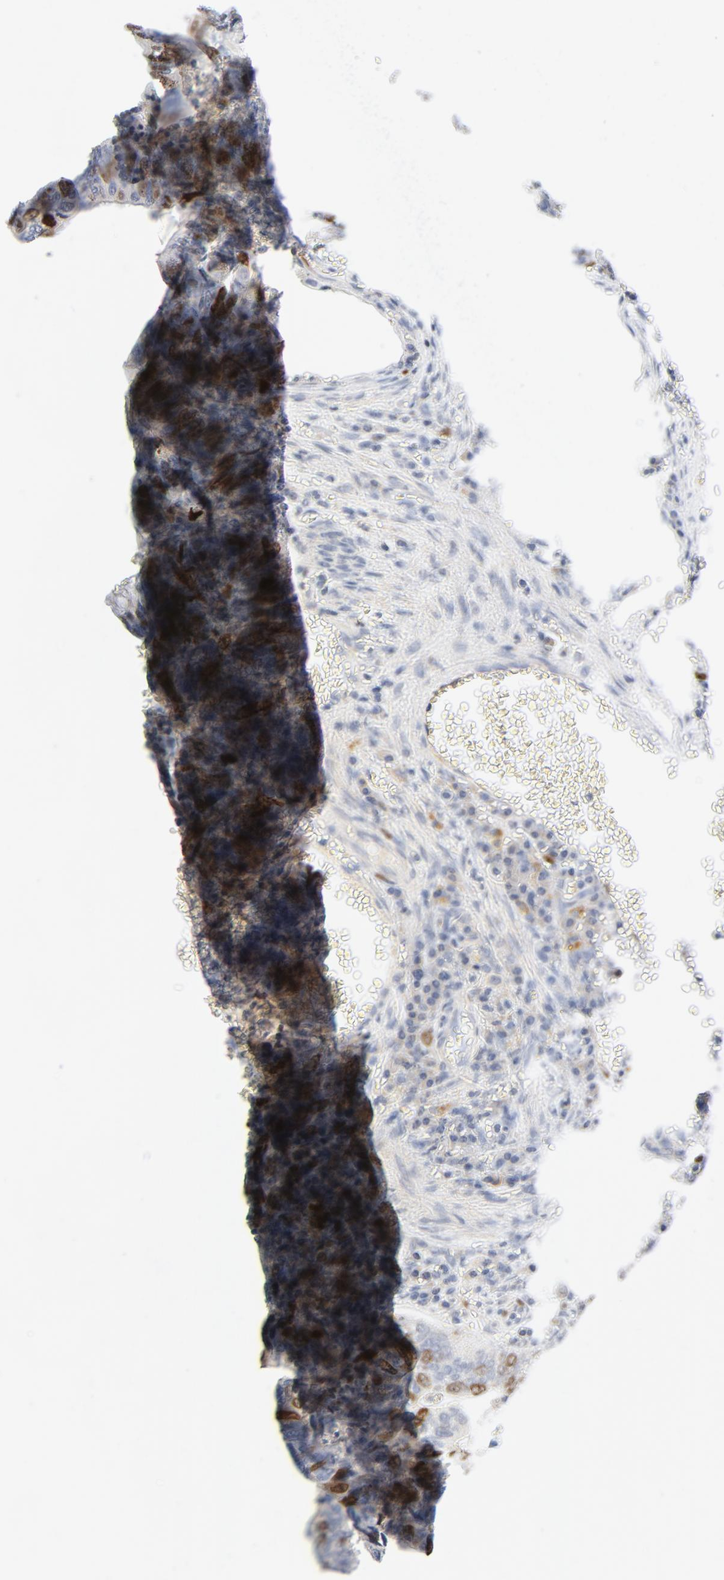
{"staining": {"intensity": "moderate", "quantity": "<25%", "location": "nuclear"}, "tissue": "colorectal cancer", "cell_type": "Tumor cells", "image_type": "cancer", "snomed": [{"axis": "morphology", "description": "Adenocarcinoma, NOS"}, {"axis": "topography", "description": "Colon"}], "caption": "There is low levels of moderate nuclear expression in tumor cells of colorectal adenocarcinoma, as demonstrated by immunohistochemical staining (brown color).", "gene": "BIRC5", "patient": {"sex": "male", "age": 72}}